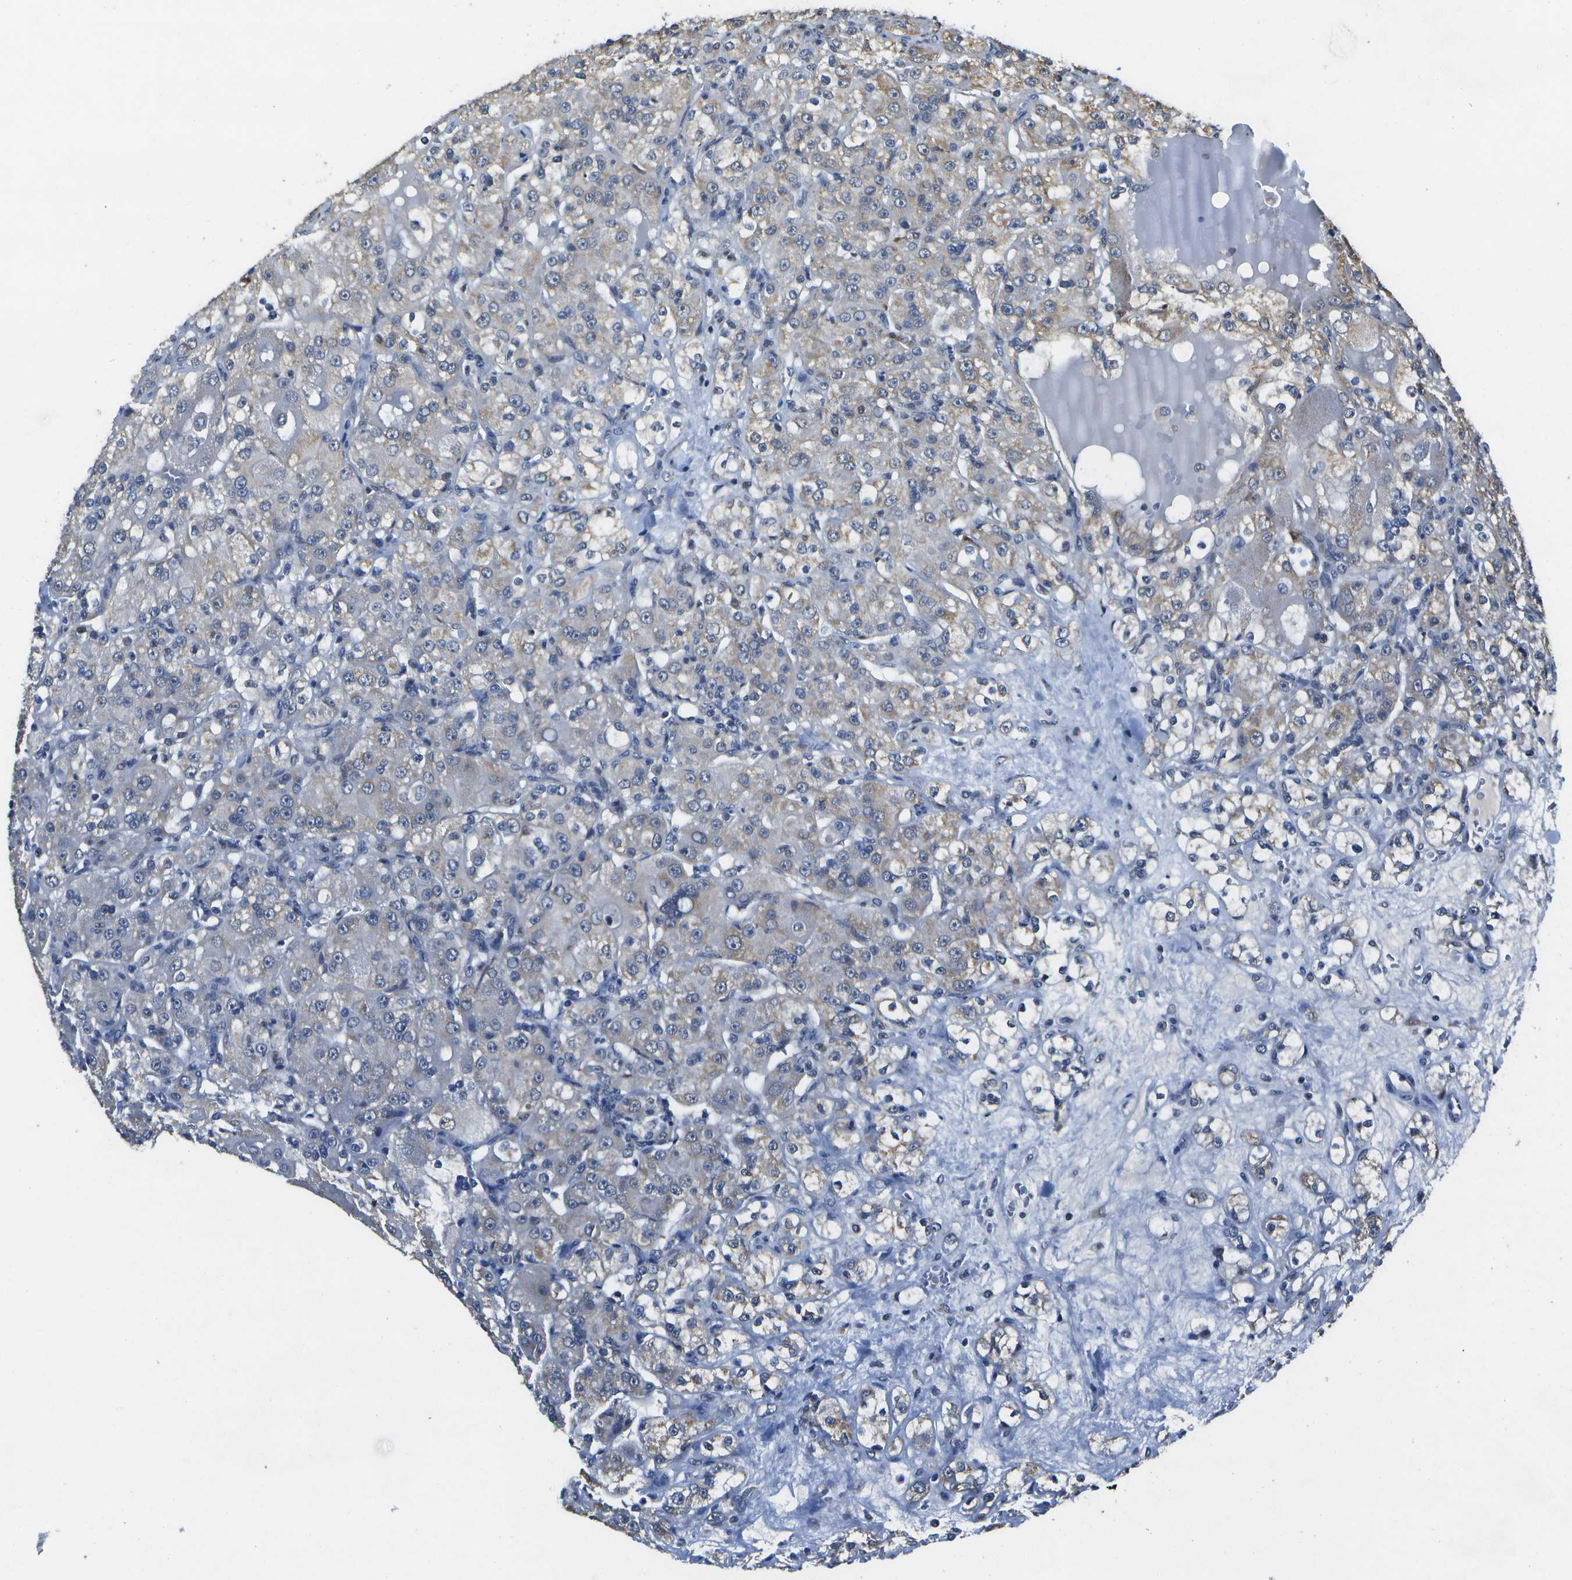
{"staining": {"intensity": "negative", "quantity": "none", "location": "none"}, "tissue": "renal cancer", "cell_type": "Tumor cells", "image_type": "cancer", "snomed": [{"axis": "morphology", "description": "Normal tissue, NOS"}, {"axis": "morphology", "description": "Adenocarcinoma, NOS"}, {"axis": "topography", "description": "Kidney"}], "caption": "Tumor cells show no significant protein staining in renal cancer (adenocarcinoma).", "gene": "DSE", "patient": {"sex": "male", "age": 61}}